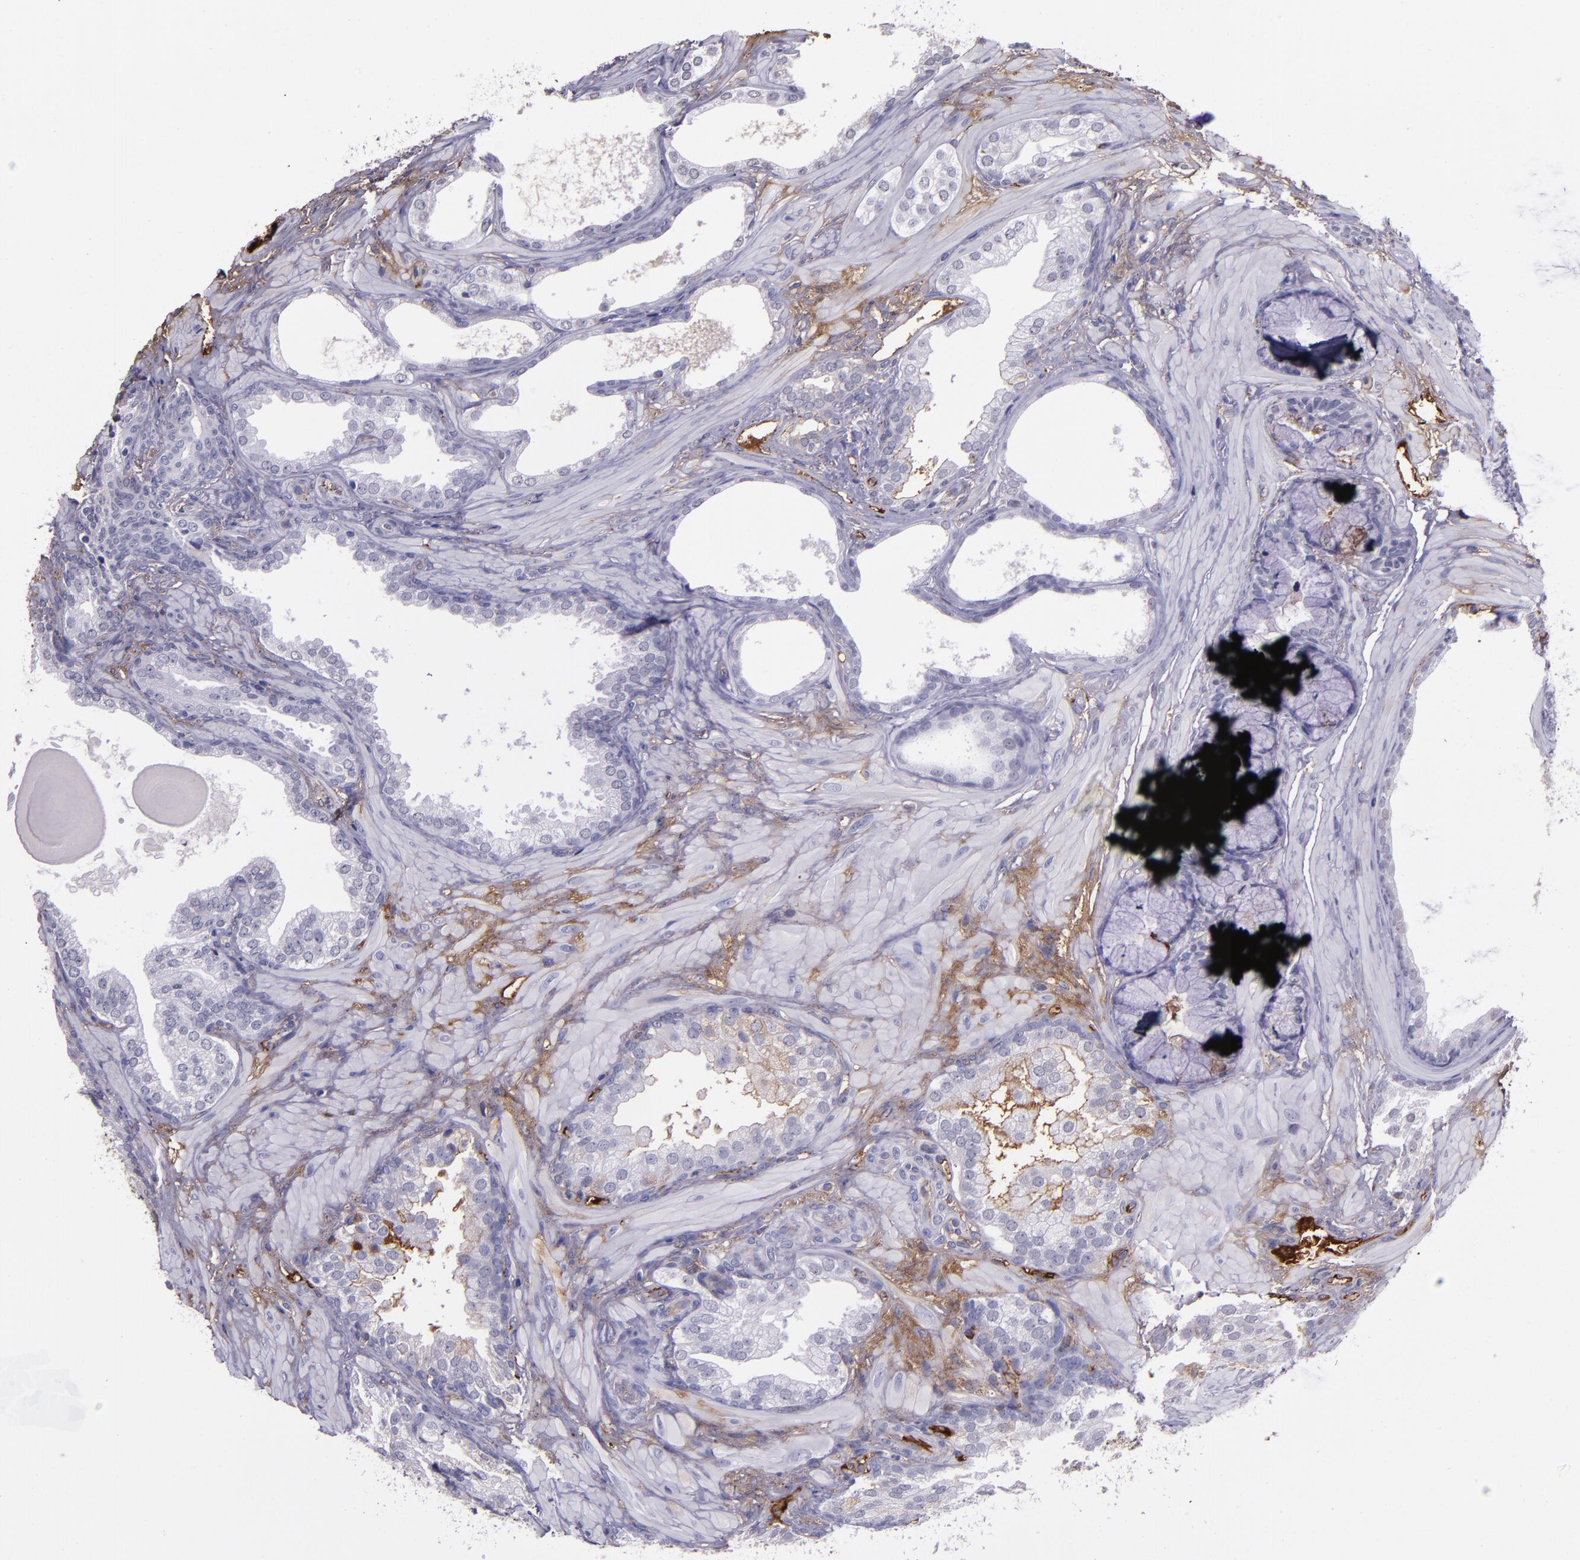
{"staining": {"intensity": "negative", "quantity": "none", "location": "none"}, "tissue": "prostate cancer", "cell_type": "Tumor cells", "image_type": "cancer", "snomed": [{"axis": "morphology", "description": "Adenocarcinoma, Low grade"}, {"axis": "topography", "description": "Prostate"}], "caption": "IHC of human prostate low-grade adenocarcinoma shows no staining in tumor cells.", "gene": "A2M", "patient": {"sex": "male", "age": 69}}